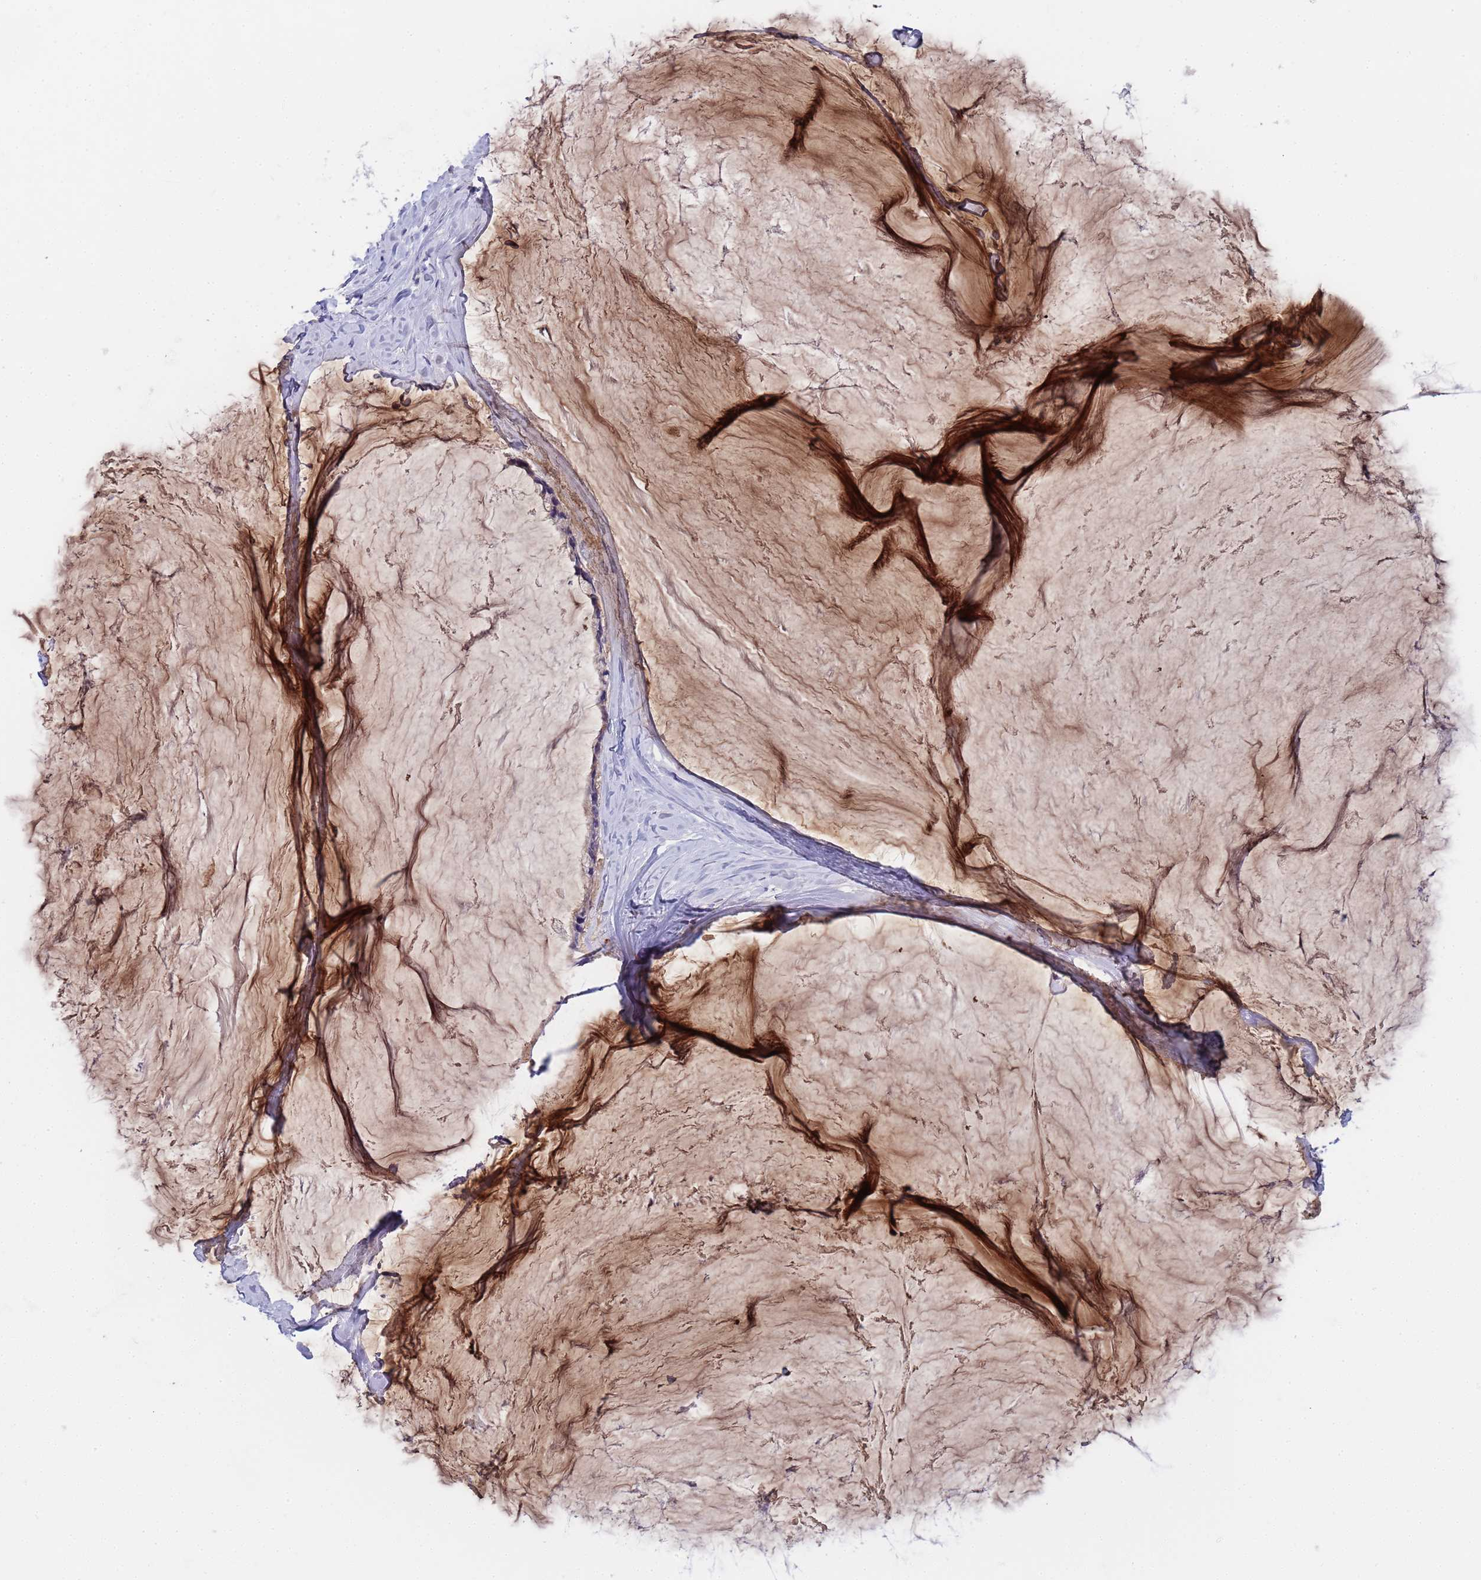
{"staining": {"intensity": "negative", "quantity": "none", "location": "none"}, "tissue": "ovarian cancer", "cell_type": "Tumor cells", "image_type": "cancer", "snomed": [{"axis": "morphology", "description": "Cystadenocarcinoma, mucinous, NOS"}, {"axis": "topography", "description": "Ovary"}], "caption": "Tumor cells are negative for protein expression in human ovarian cancer.", "gene": "TRMT10A", "patient": {"sex": "female", "age": 39}}